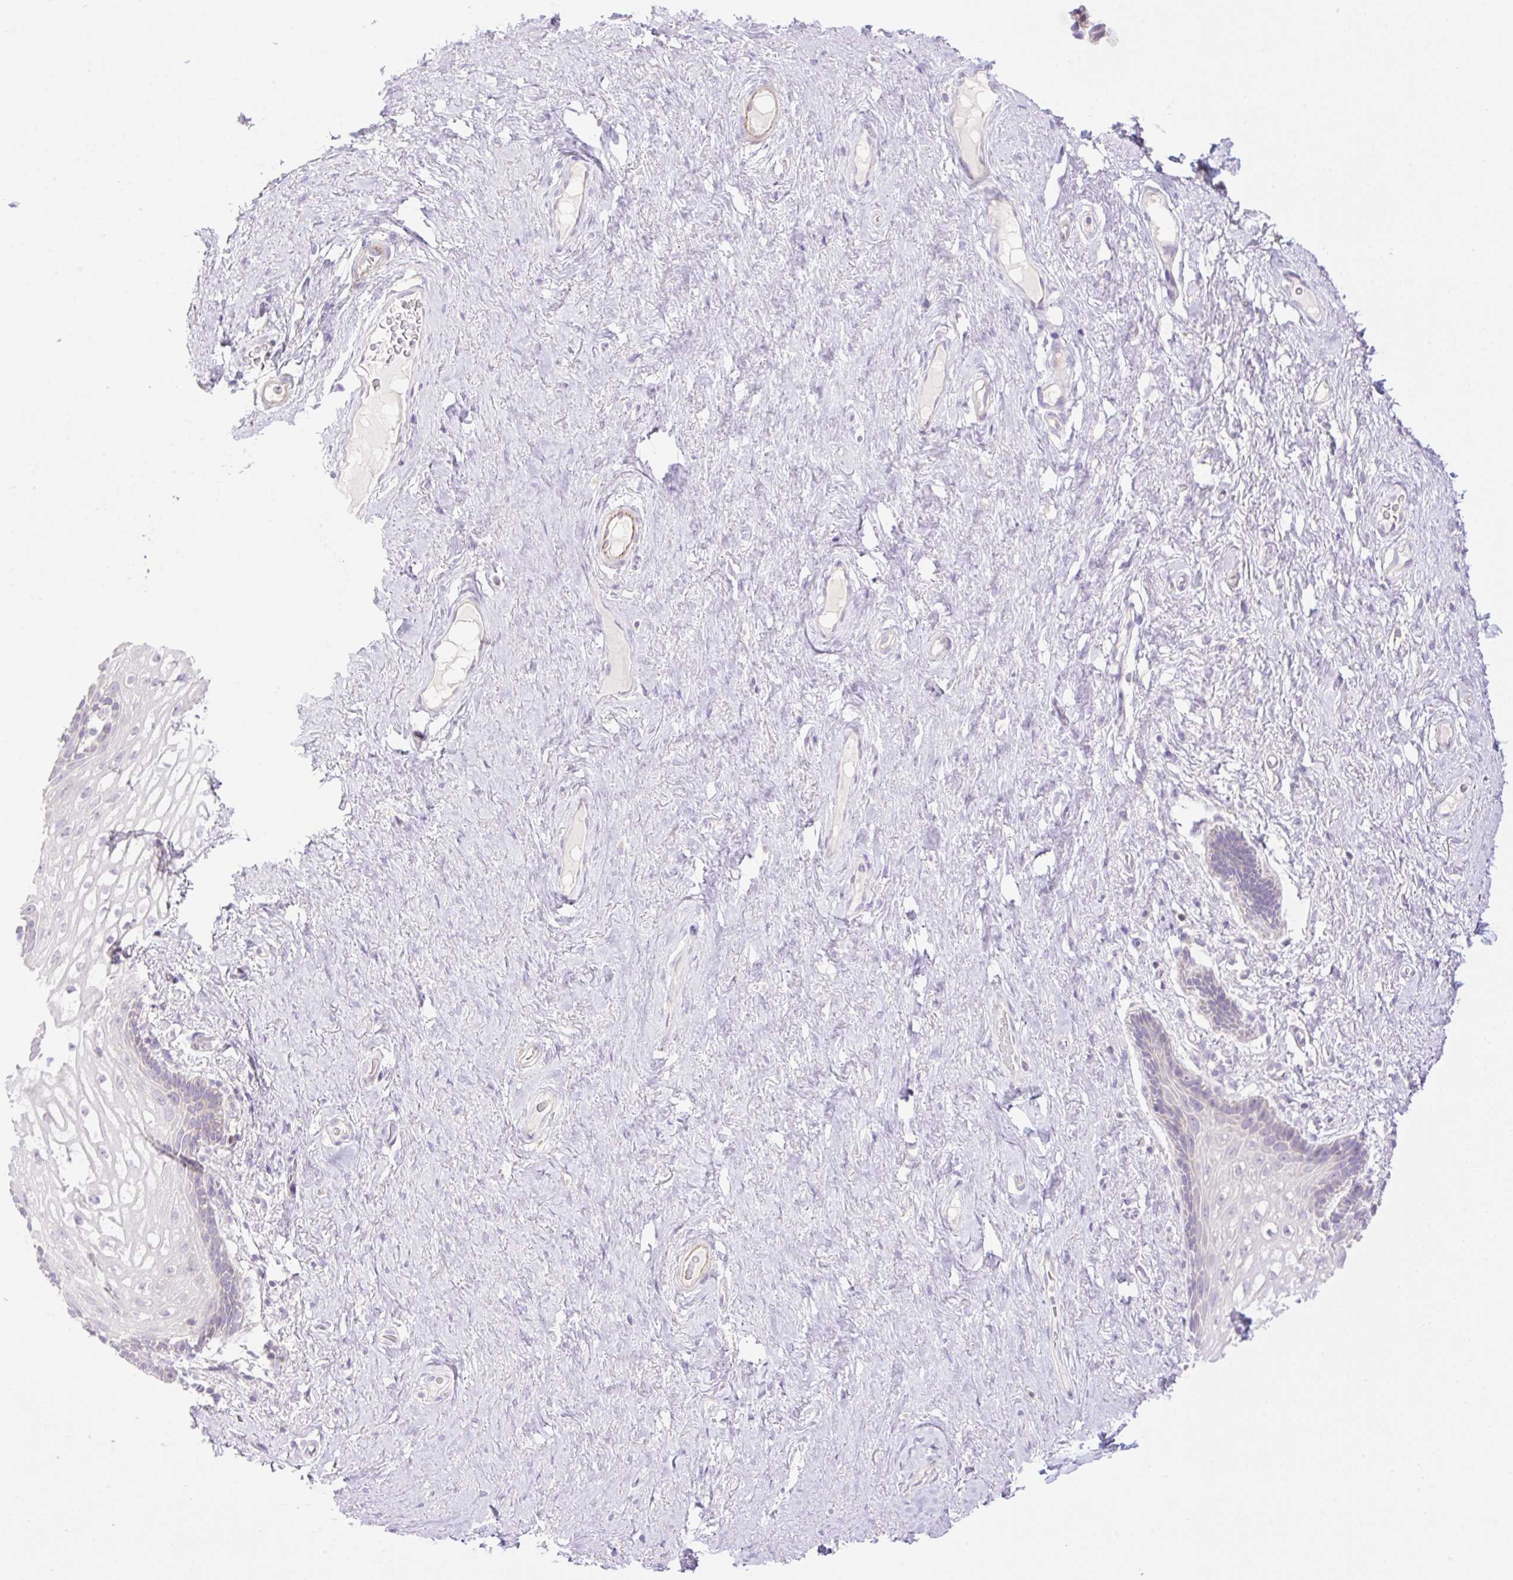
{"staining": {"intensity": "negative", "quantity": "none", "location": "none"}, "tissue": "vagina", "cell_type": "Squamous epithelial cells", "image_type": "normal", "snomed": [{"axis": "morphology", "description": "Normal tissue, NOS"}, {"axis": "topography", "description": "Vagina"}, {"axis": "topography", "description": "Peripheral nerve tissue"}], "caption": "IHC of benign human vagina displays no positivity in squamous epithelial cells.", "gene": "VPS25", "patient": {"sex": "female", "age": 71}}